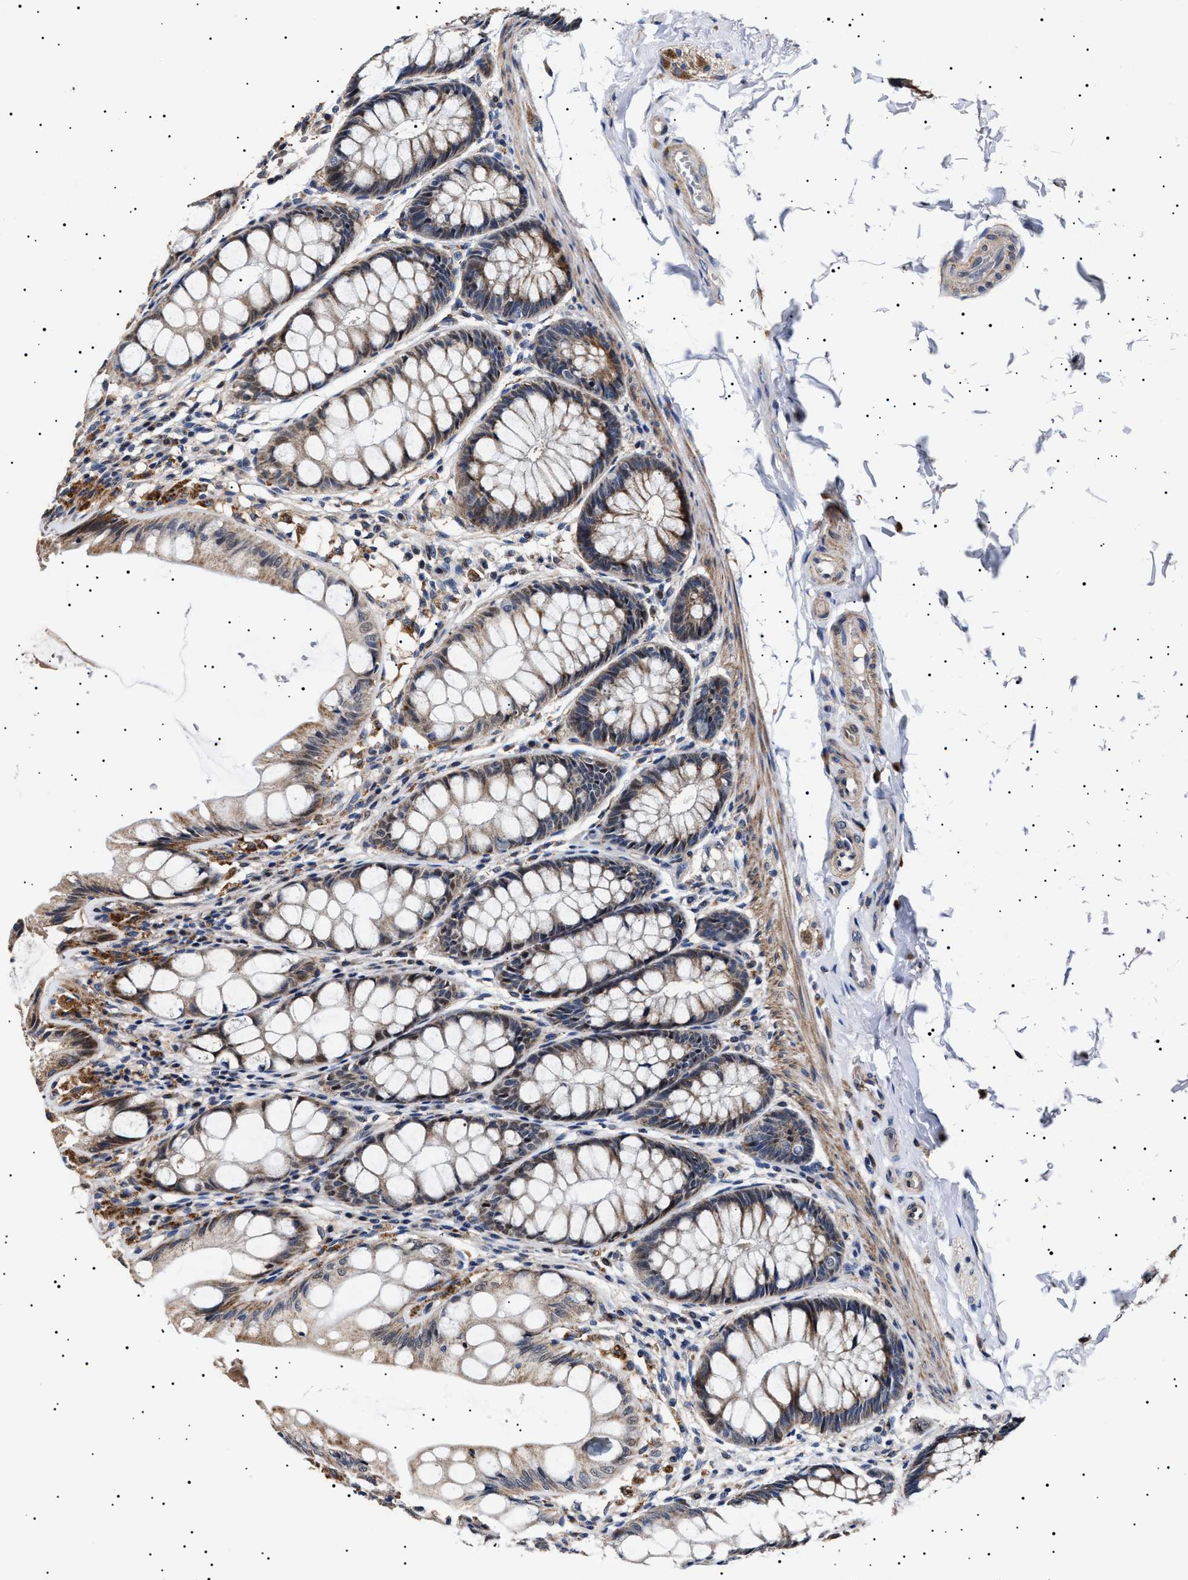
{"staining": {"intensity": "weak", "quantity": ">75%", "location": "cytoplasmic/membranous"}, "tissue": "colon", "cell_type": "Endothelial cells", "image_type": "normal", "snomed": [{"axis": "morphology", "description": "Normal tissue, NOS"}, {"axis": "topography", "description": "Colon"}], "caption": "Protein positivity by immunohistochemistry demonstrates weak cytoplasmic/membranous expression in about >75% of endothelial cells in benign colon. (IHC, brightfield microscopy, high magnification).", "gene": "RAB34", "patient": {"sex": "male", "age": 47}}